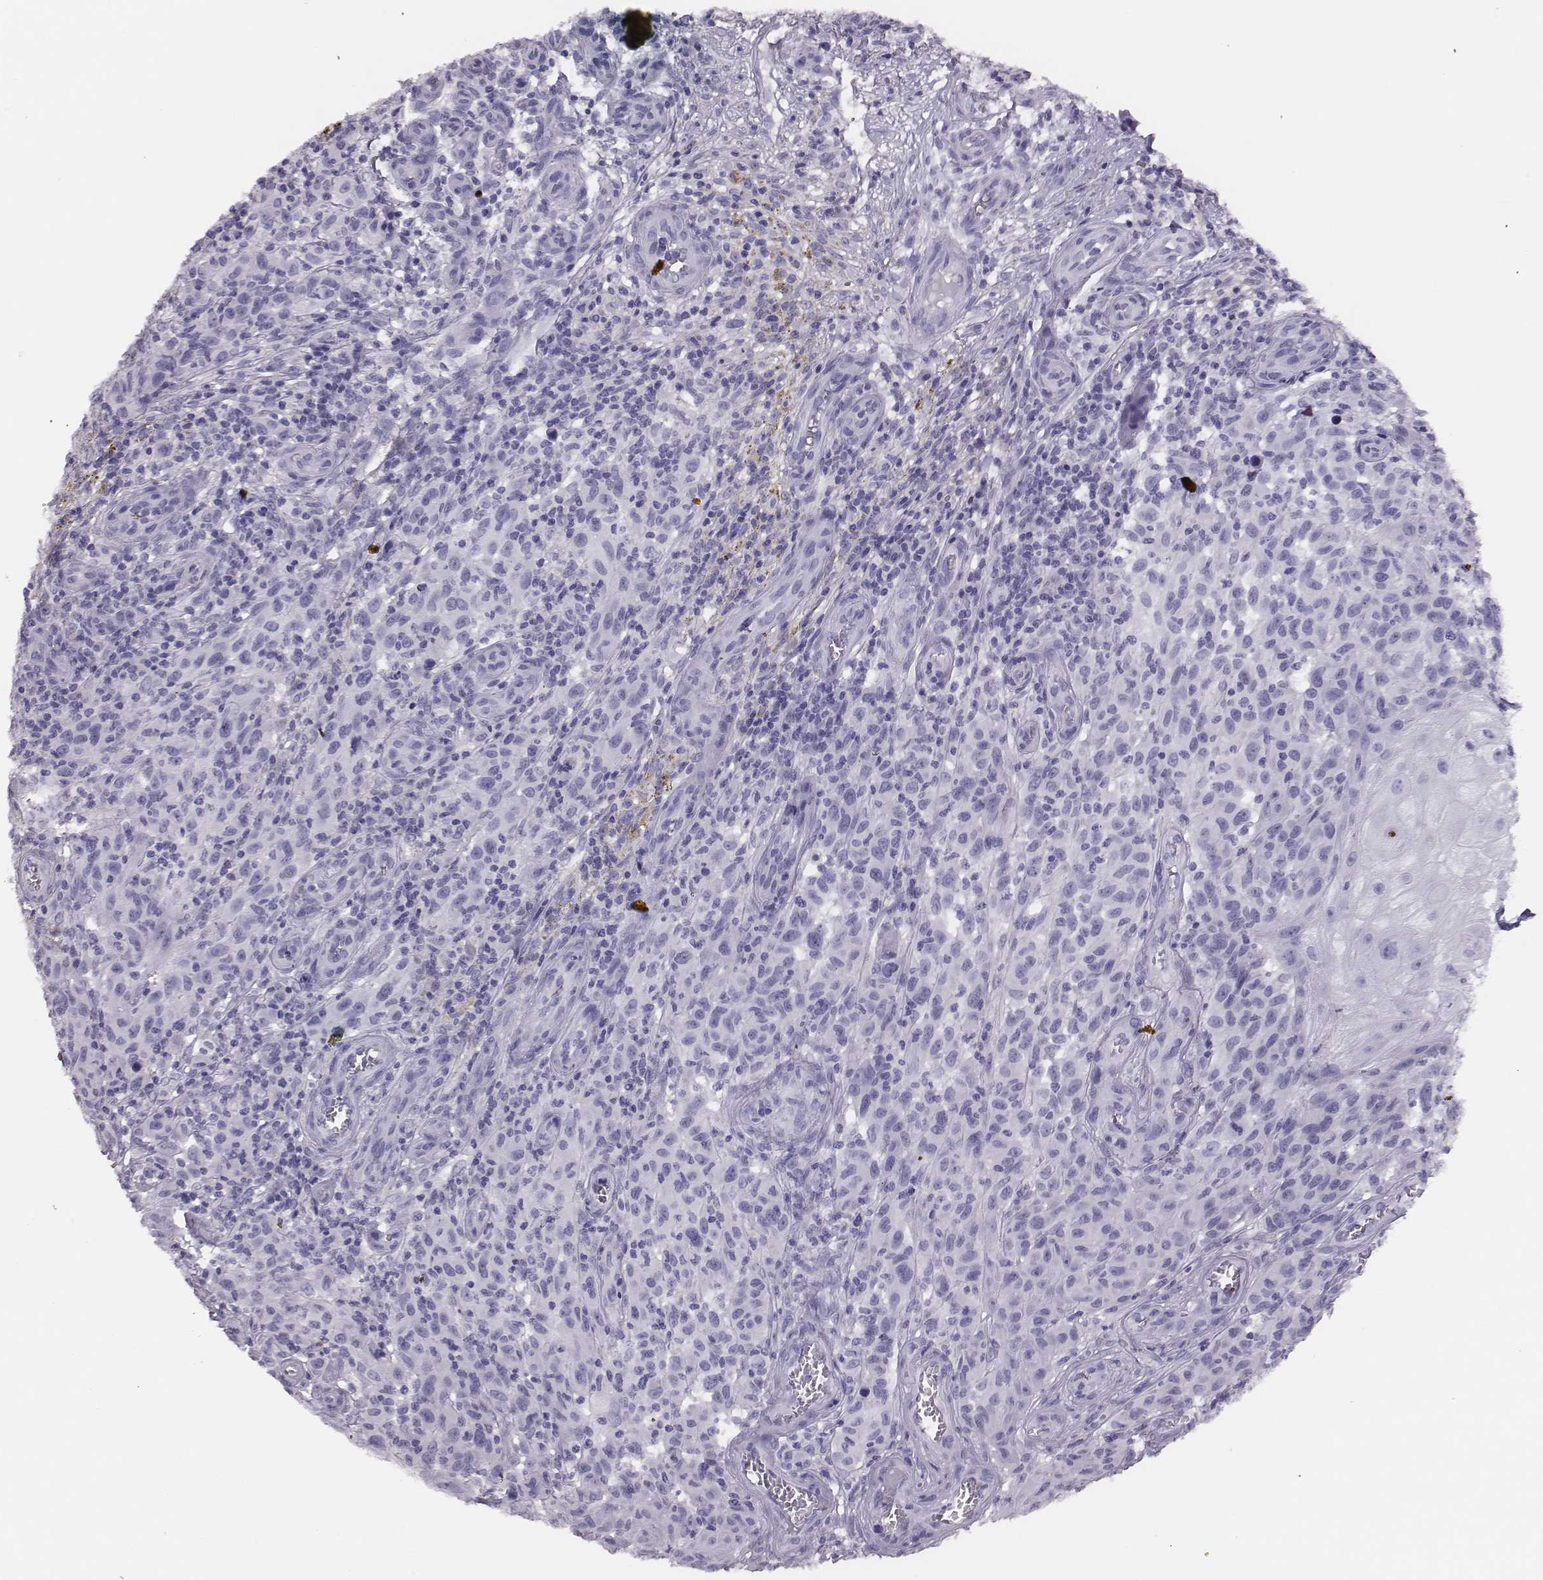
{"staining": {"intensity": "negative", "quantity": "none", "location": "none"}, "tissue": "melanoma", "cell_type": "Tumor cells", "image_type": "cancer", "snomed": [{"axis": "morphology", "description": "Malignant melanoma, NOS"}, {"axis": "topography", "description": "Skin"}], "caption": "Immunohistochemistry (IHC) micrograph of neoplastic tissue: melanoma stained with DAB (3,3'-diaminobenzidine) shows no significant protein positivity in tumor cells.", "gene": "H1-6", "patient": {"sex": "female", "age": 53}}